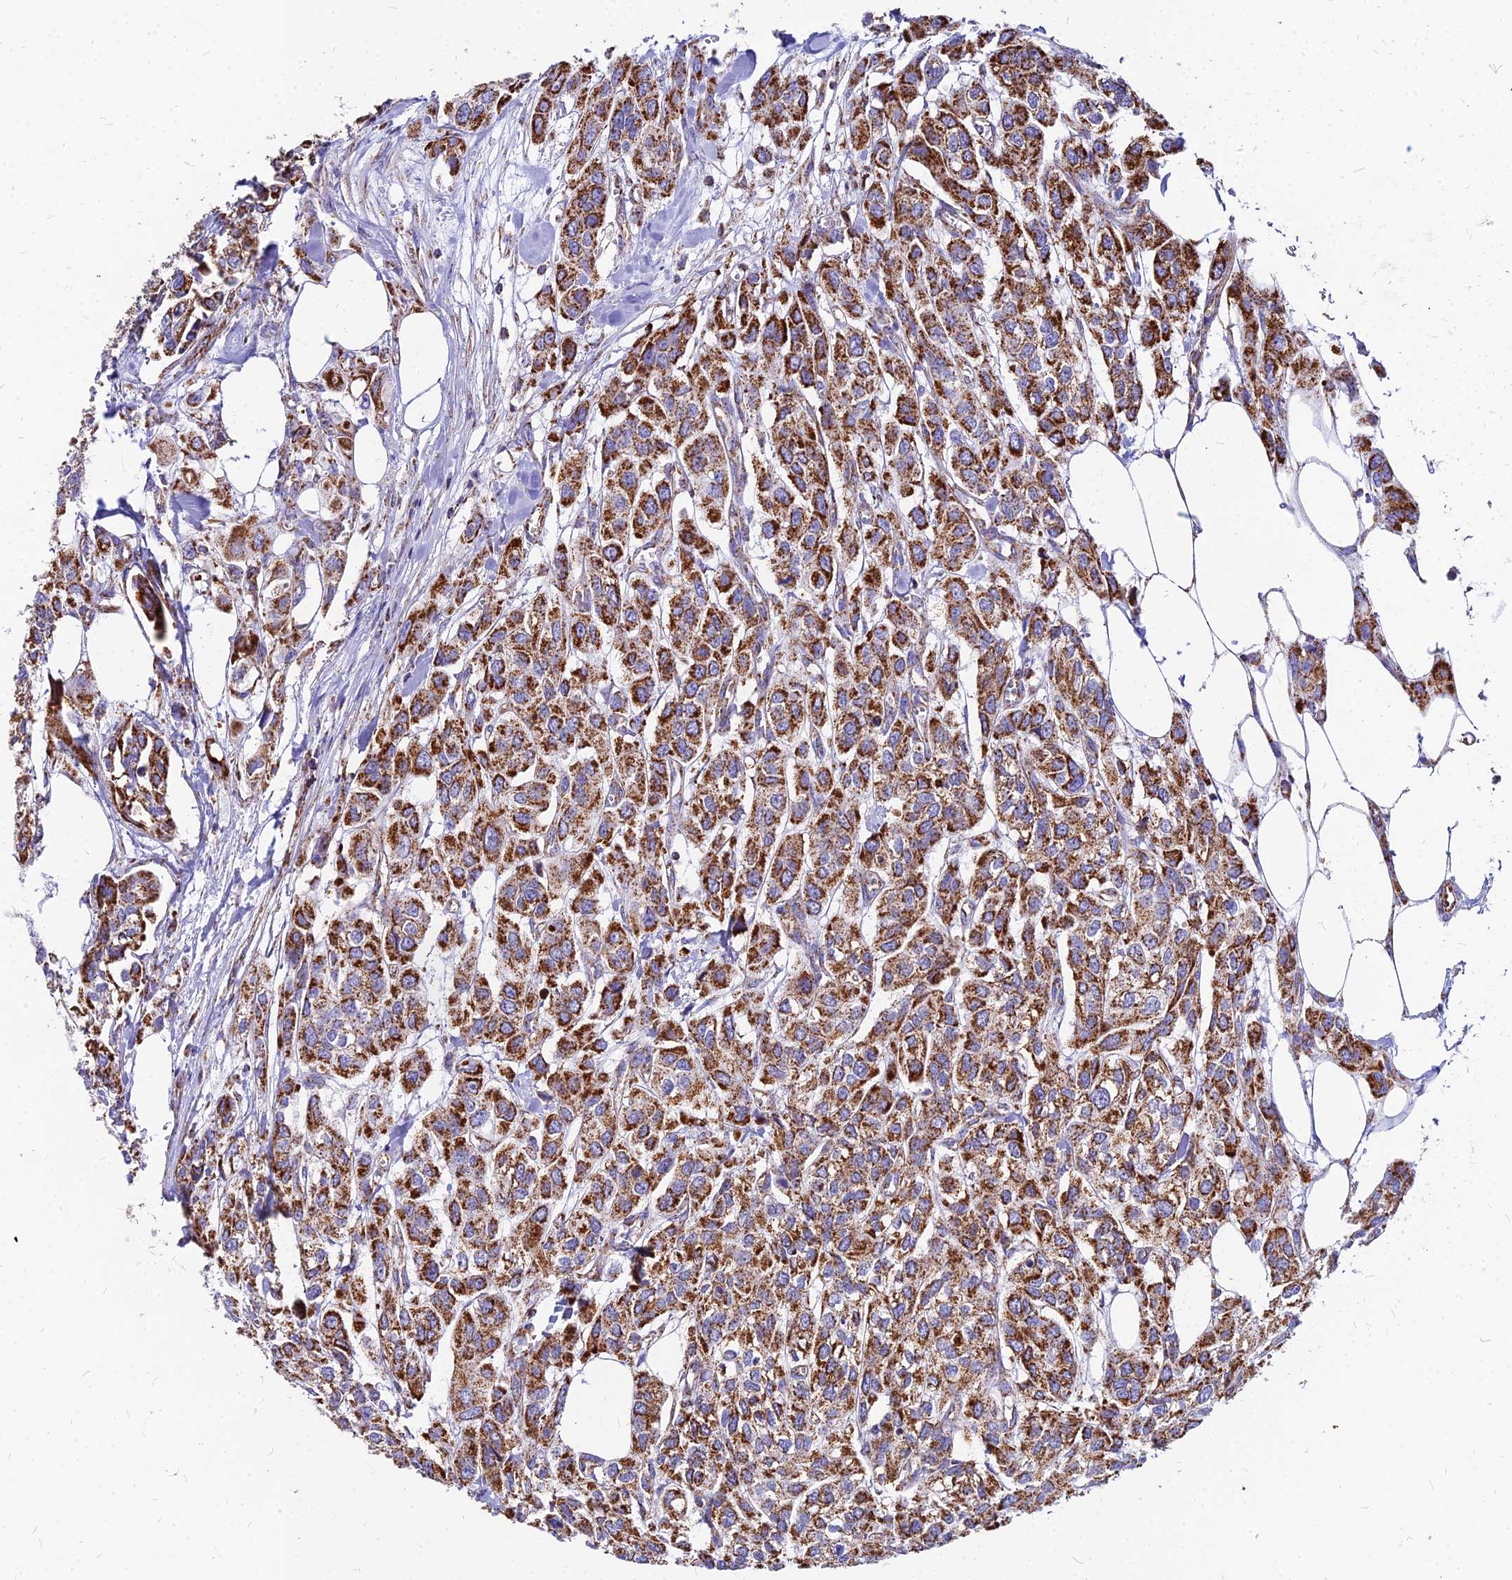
{"staining": {"intensity": "strong", "quantity": ">75%", "location": "cytoplasmic/membranous"}, "tissue": "urothelial cancer", "cell_type": "Tumor cells", "image_type": "cancer", "snomed": [{"axis": "morphology", "description": "Urothelial carcinoma, High grade"}, {"axis": "topography", "description": "Urinary bladder"}], "caption": "Protein staining by immunohistochemistry (IHC) reveals strong cytoplasmic/membranous positivity in about >75% of tumor cells in urothelial cancer.", "gene": "DLD", "patient": {"sex": "male", "age": 67}}